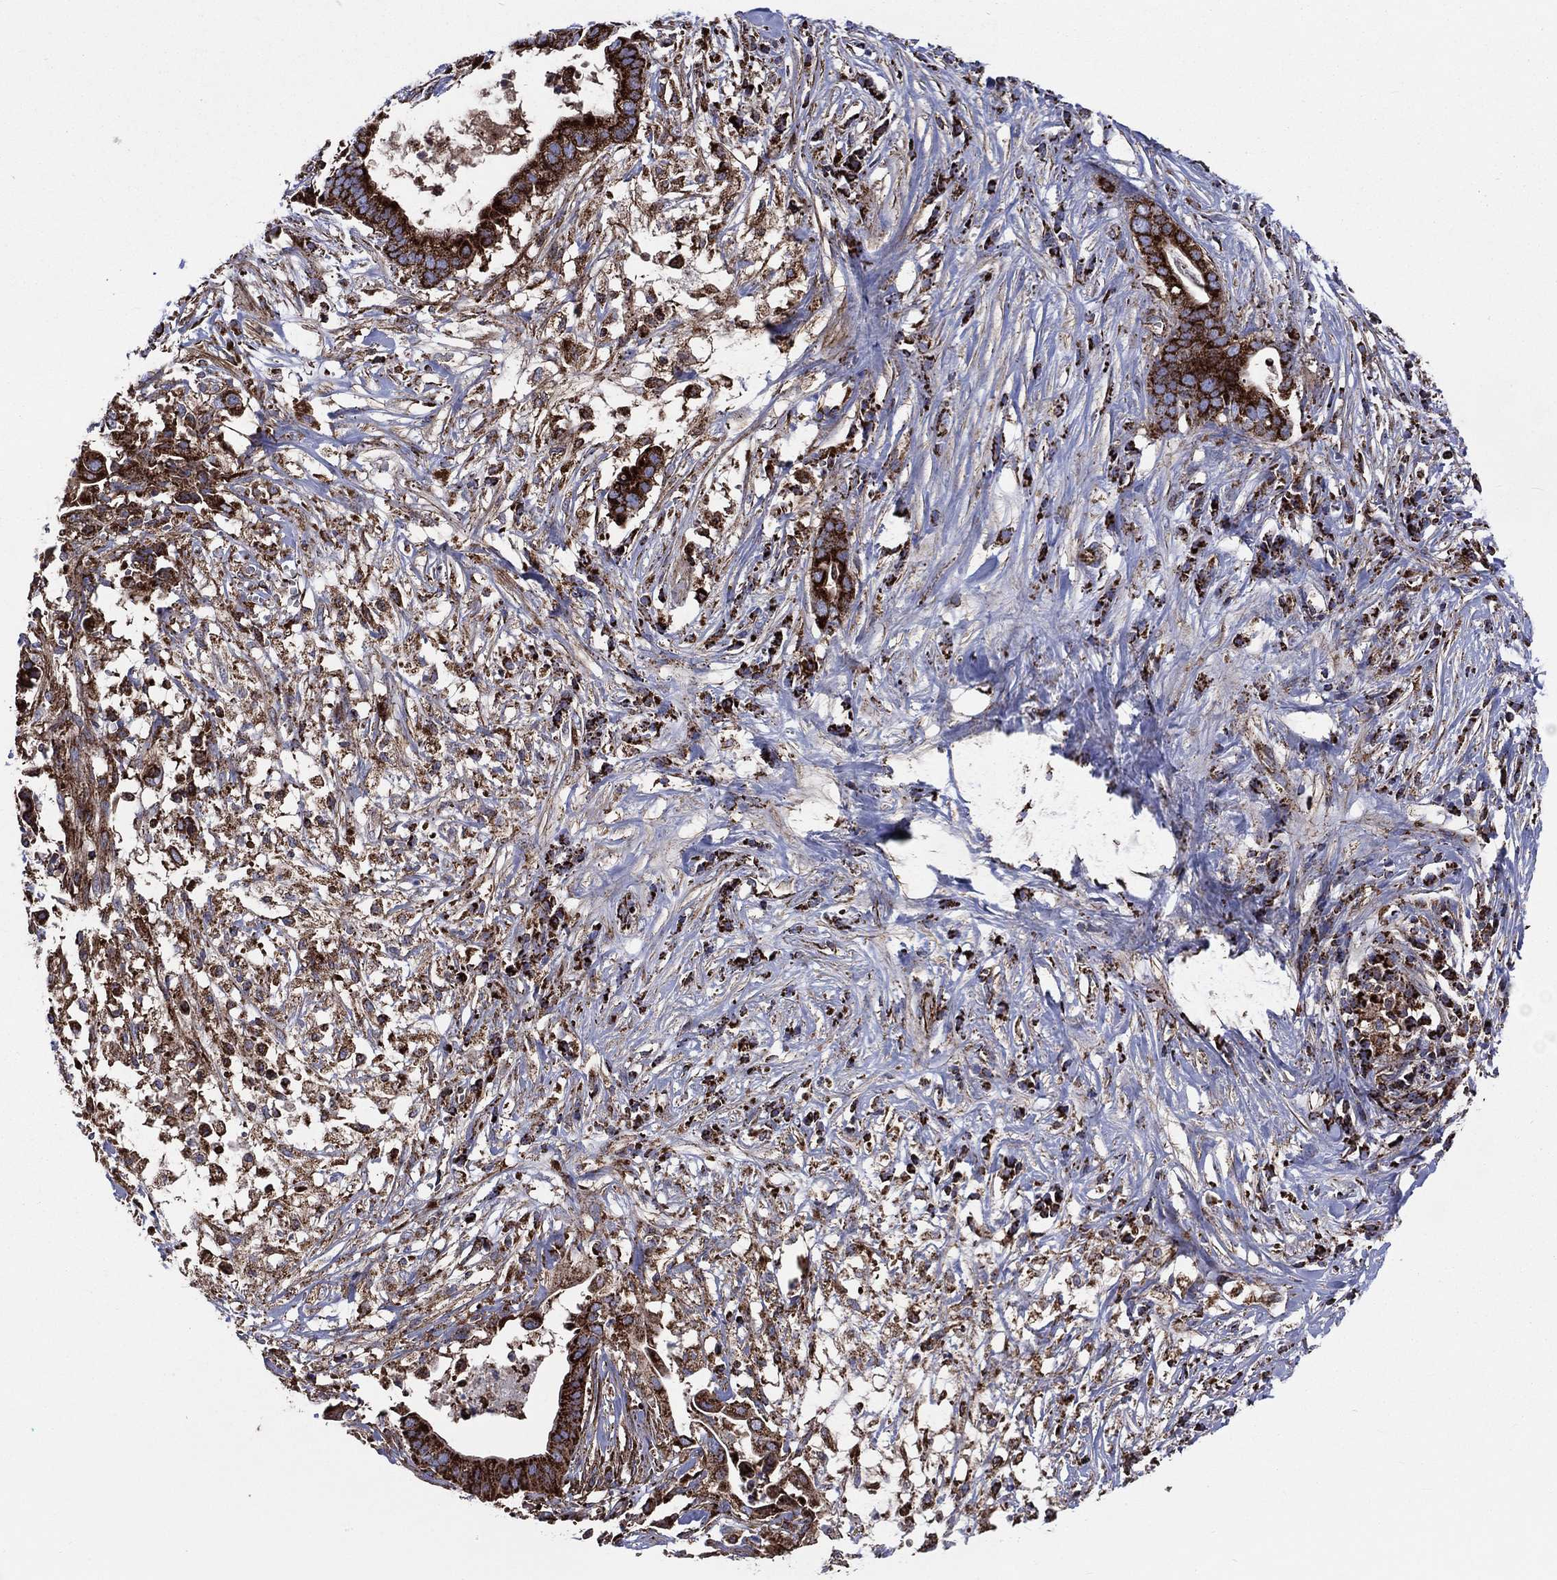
{"staining": {"intensity": "strong", "quantity": ">75%", "location": "cytoplasmic/membranous"}, "tissue": "pancreatic cancer", "cell_type": "Tumor cells", "image_type": "cancer", "snomed": [{"axis": "morphology", "description": "Adenocarcinoma, NOS"}, {"axis": "topography", "description": "Pancreas"}], "caption": "Human adenocarcinoma (pancreatic) stained with a protein marker displays strong staining in tumor cells.", "gene": "ANKRD37", "patient": {"sex": "male", "age": 61}}